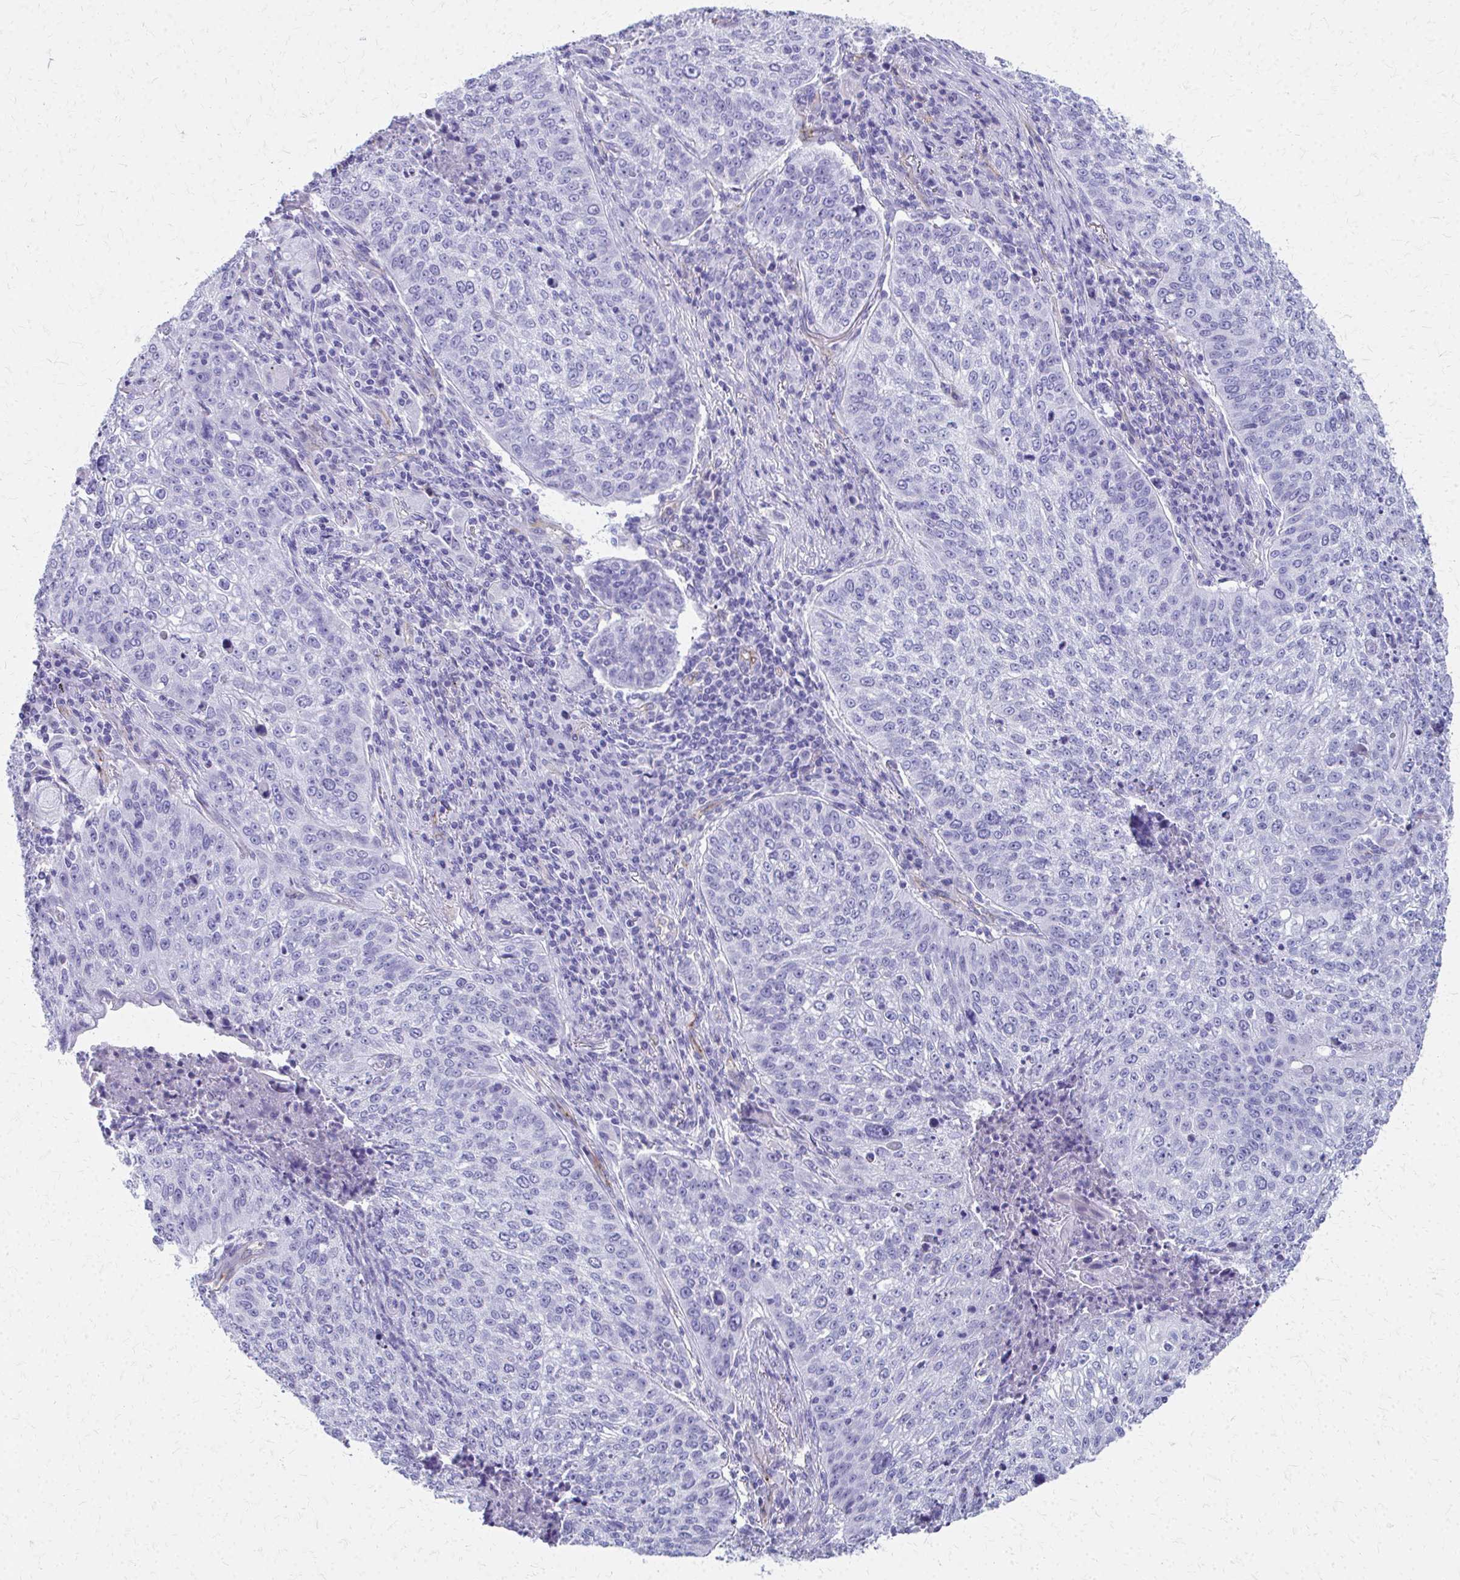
{"staining": {"intensity": "negative", "quantity": "none", "location": "none"}, "tissue": "lung cancer", "cell_type": "Tumor cells", "image_type": "cancer", "snomed": [{"axis": "morphology", "description": "Squamous cell carcinoma, NOS"}, {"axis": "topography", "description": "Lung"}], "caption": "A photomicrograph of human squamous cell carcinoma (lung) is negative for staining in tumor cells.", "gene": "TPSG1", "patient": {"sex": "male", "age": 63}}